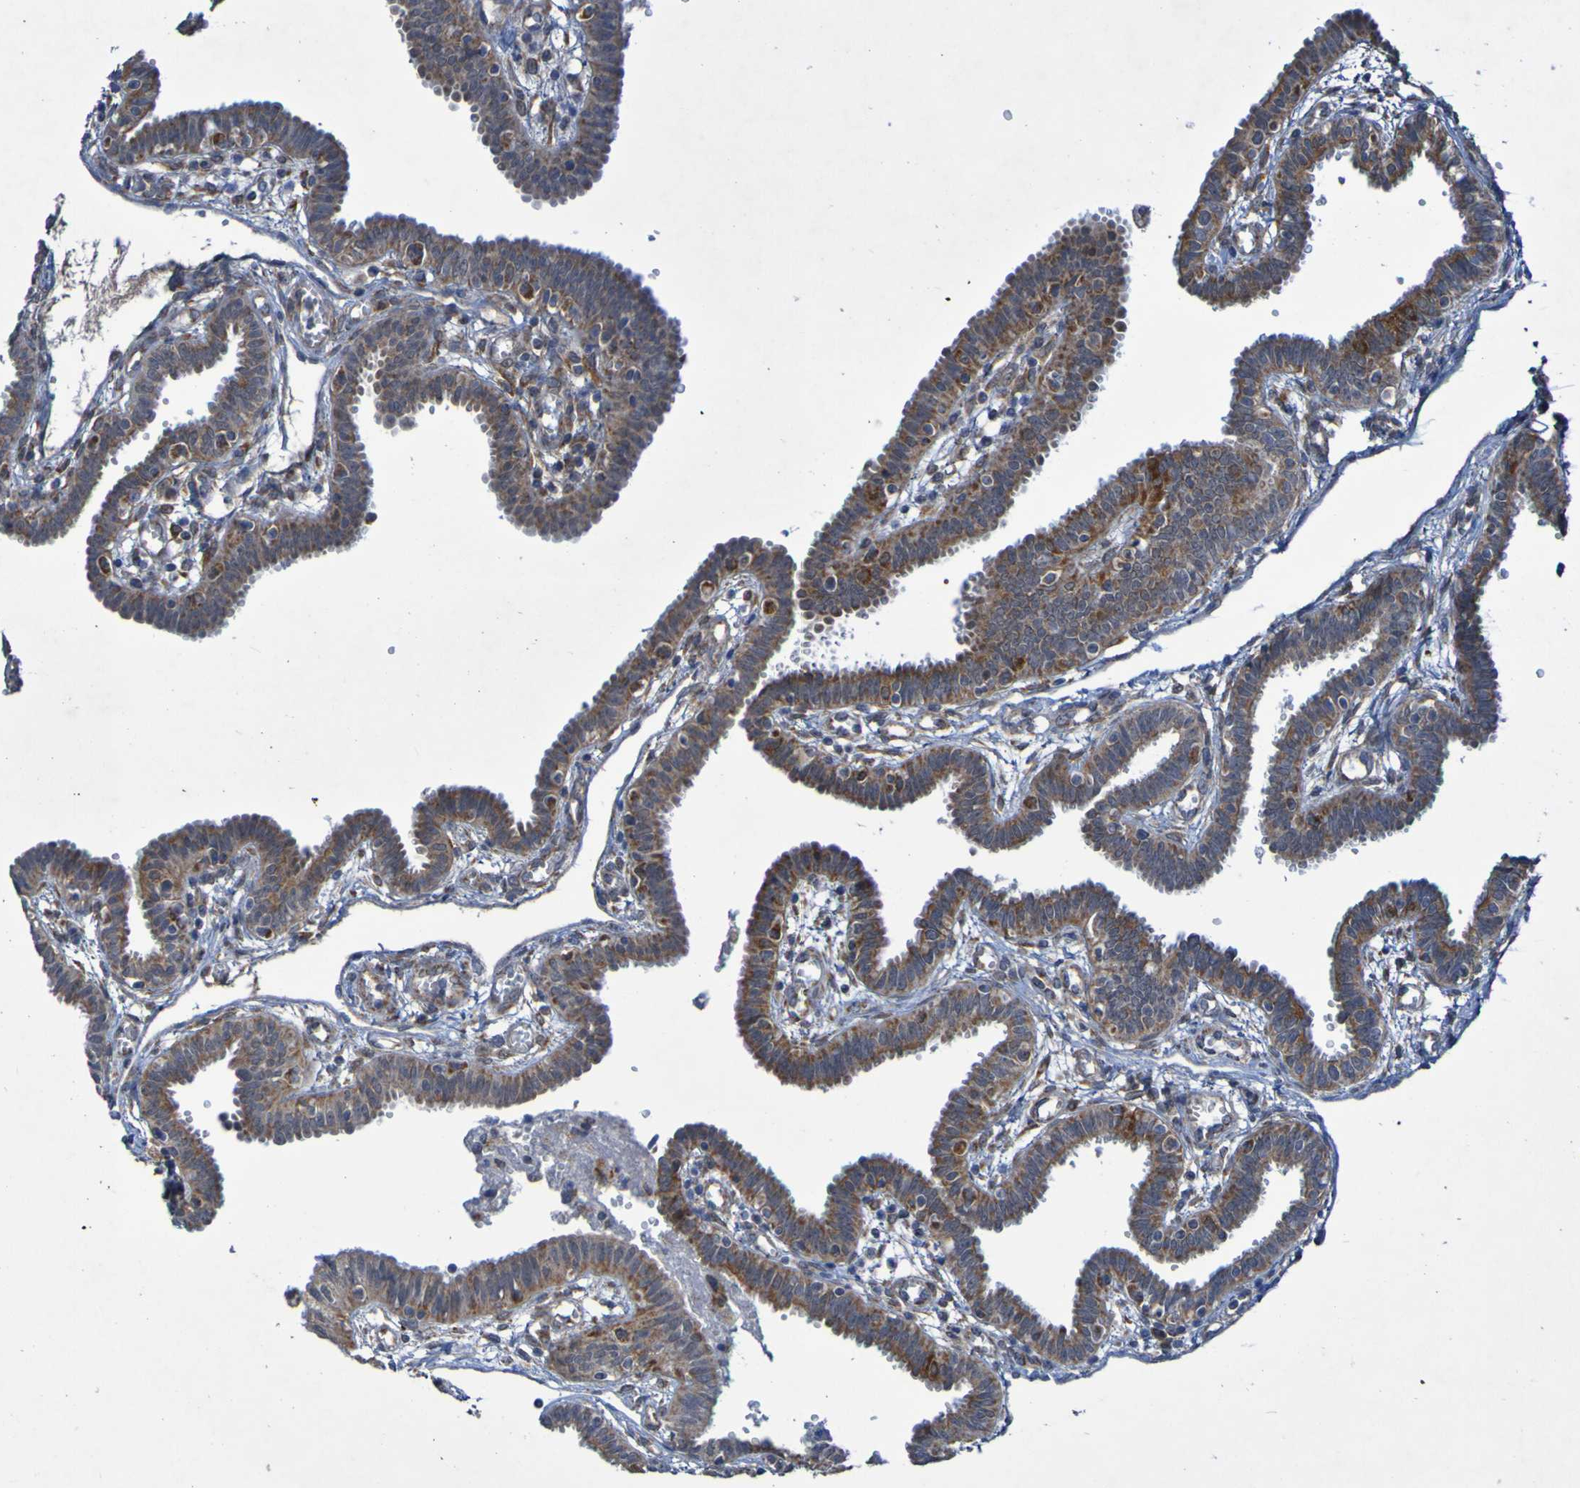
{"staining": {"intensity": "moderate", "quantity": ">75%", "location": "cytoplasmic/membranous"}, "tissue": "fallopian tube", "cell_type": "Glandular cells", "image_type": "normal", "snomed": [{"axis": "morphology", "description": "Normal tissue, NOS"}, {"axis": "topography", "description": "Fallopian tube"}], "caption": "Fallopian tube stained with DAB (3,3'-diaminobenzidine) IHC reveals medium levels of moderate cytoplasmic/membranous staining in about >75% of glandular cells. The staining was performed using DAB to visualize the protein expression in brown, while the nuclei were stained in blue with hematoxylin (Magnification: 20x).", "gene": "CCDC51", "patient": {"sex": "female", "age": 32}}